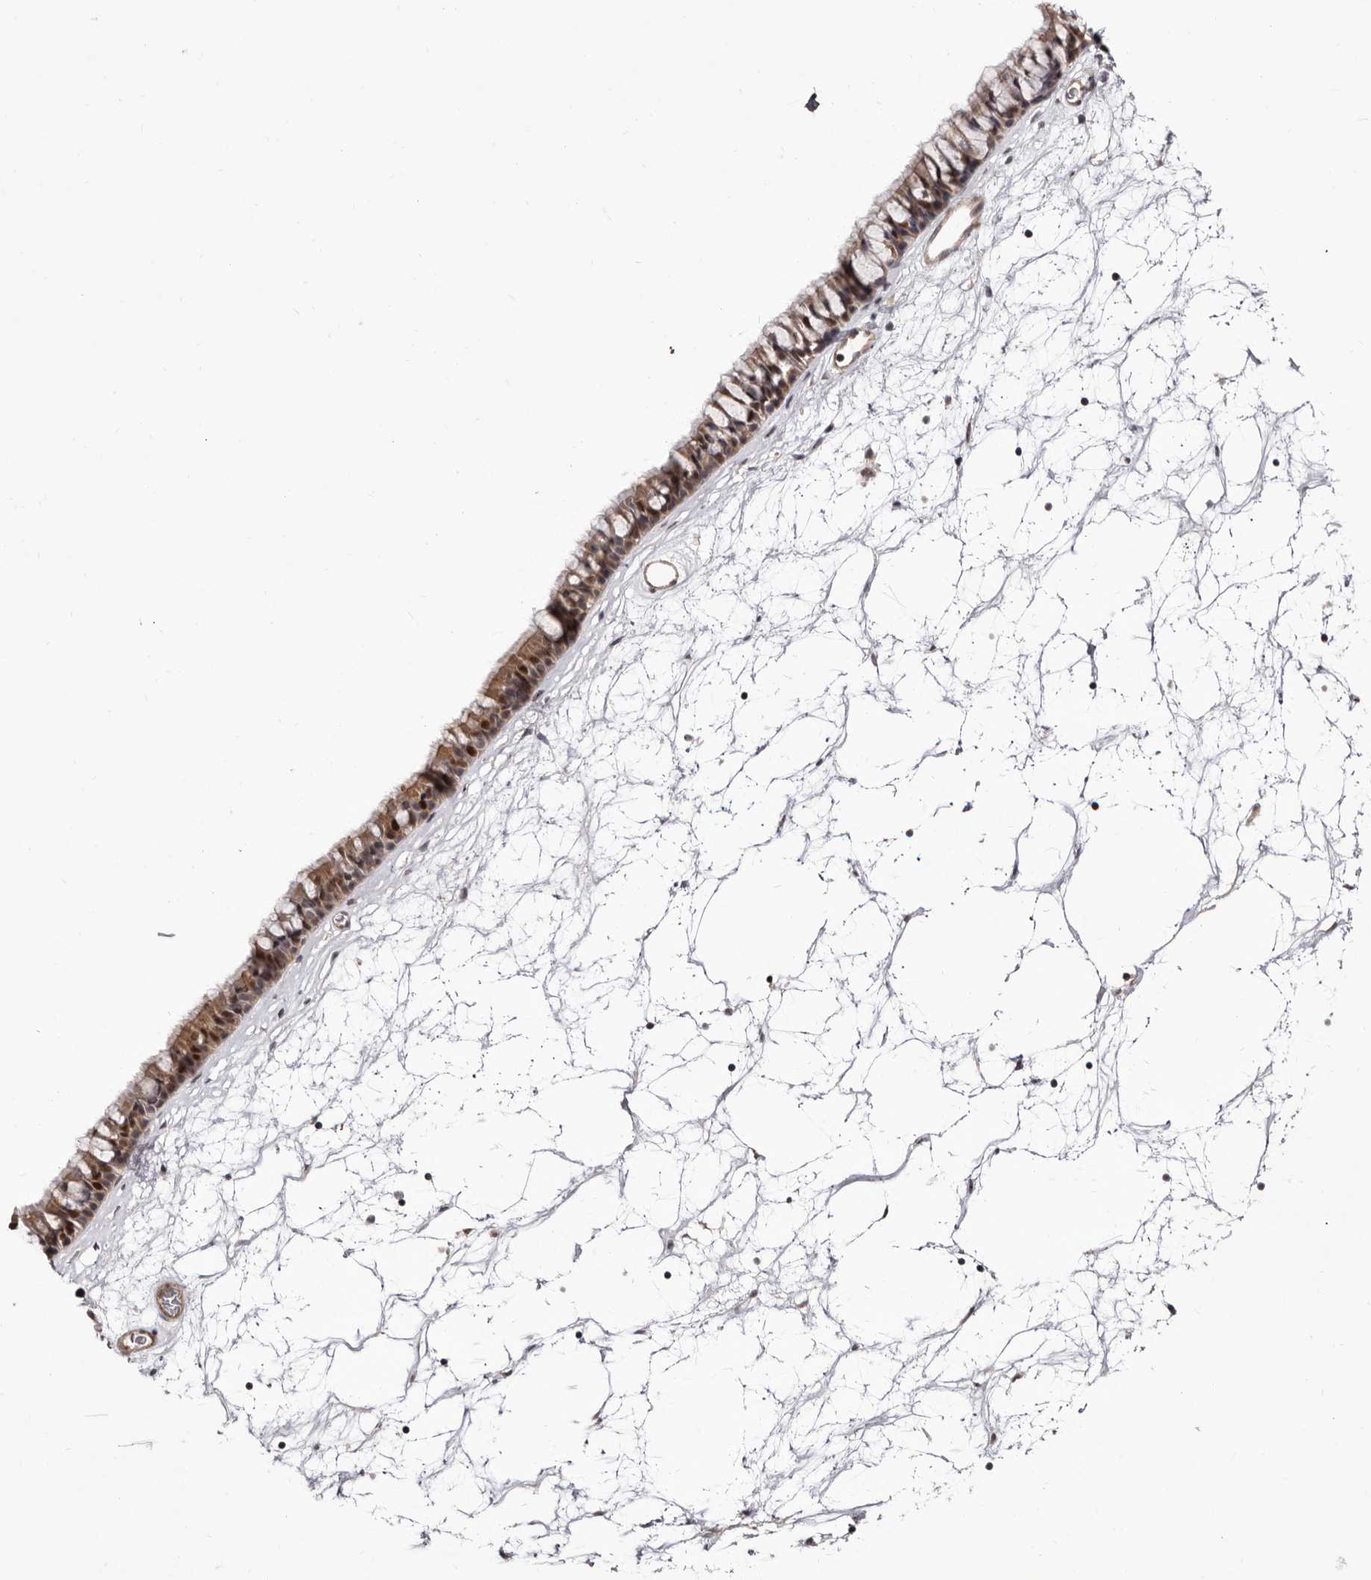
{"staining": {"intensity": "moderate", "quantity": ">75%", "location": "cytoplasmic/membranous,nuclear"}, "tissue": "nasopharynx", "cell_type": "Respiratory epithelial cells", "image_type": "normal", "snomed": [{"axis": "morphology", "description": "Normal tissue, NOS"}, {"axis": "topography", "description": "Nasopharynx"}], "caption": "DAB (3,3'-diaminobenzidine) immunohistochemical staining of benign human nasopharynx reveals moderate cytoplasmic/membranous,nuclear protein staining in approximately >75% of respiratory epithelial cells. (IHC, brightfield microscopy, high magnification).", "gene": "GLRX3", "patient": {"sex": "male", "age": 64}}